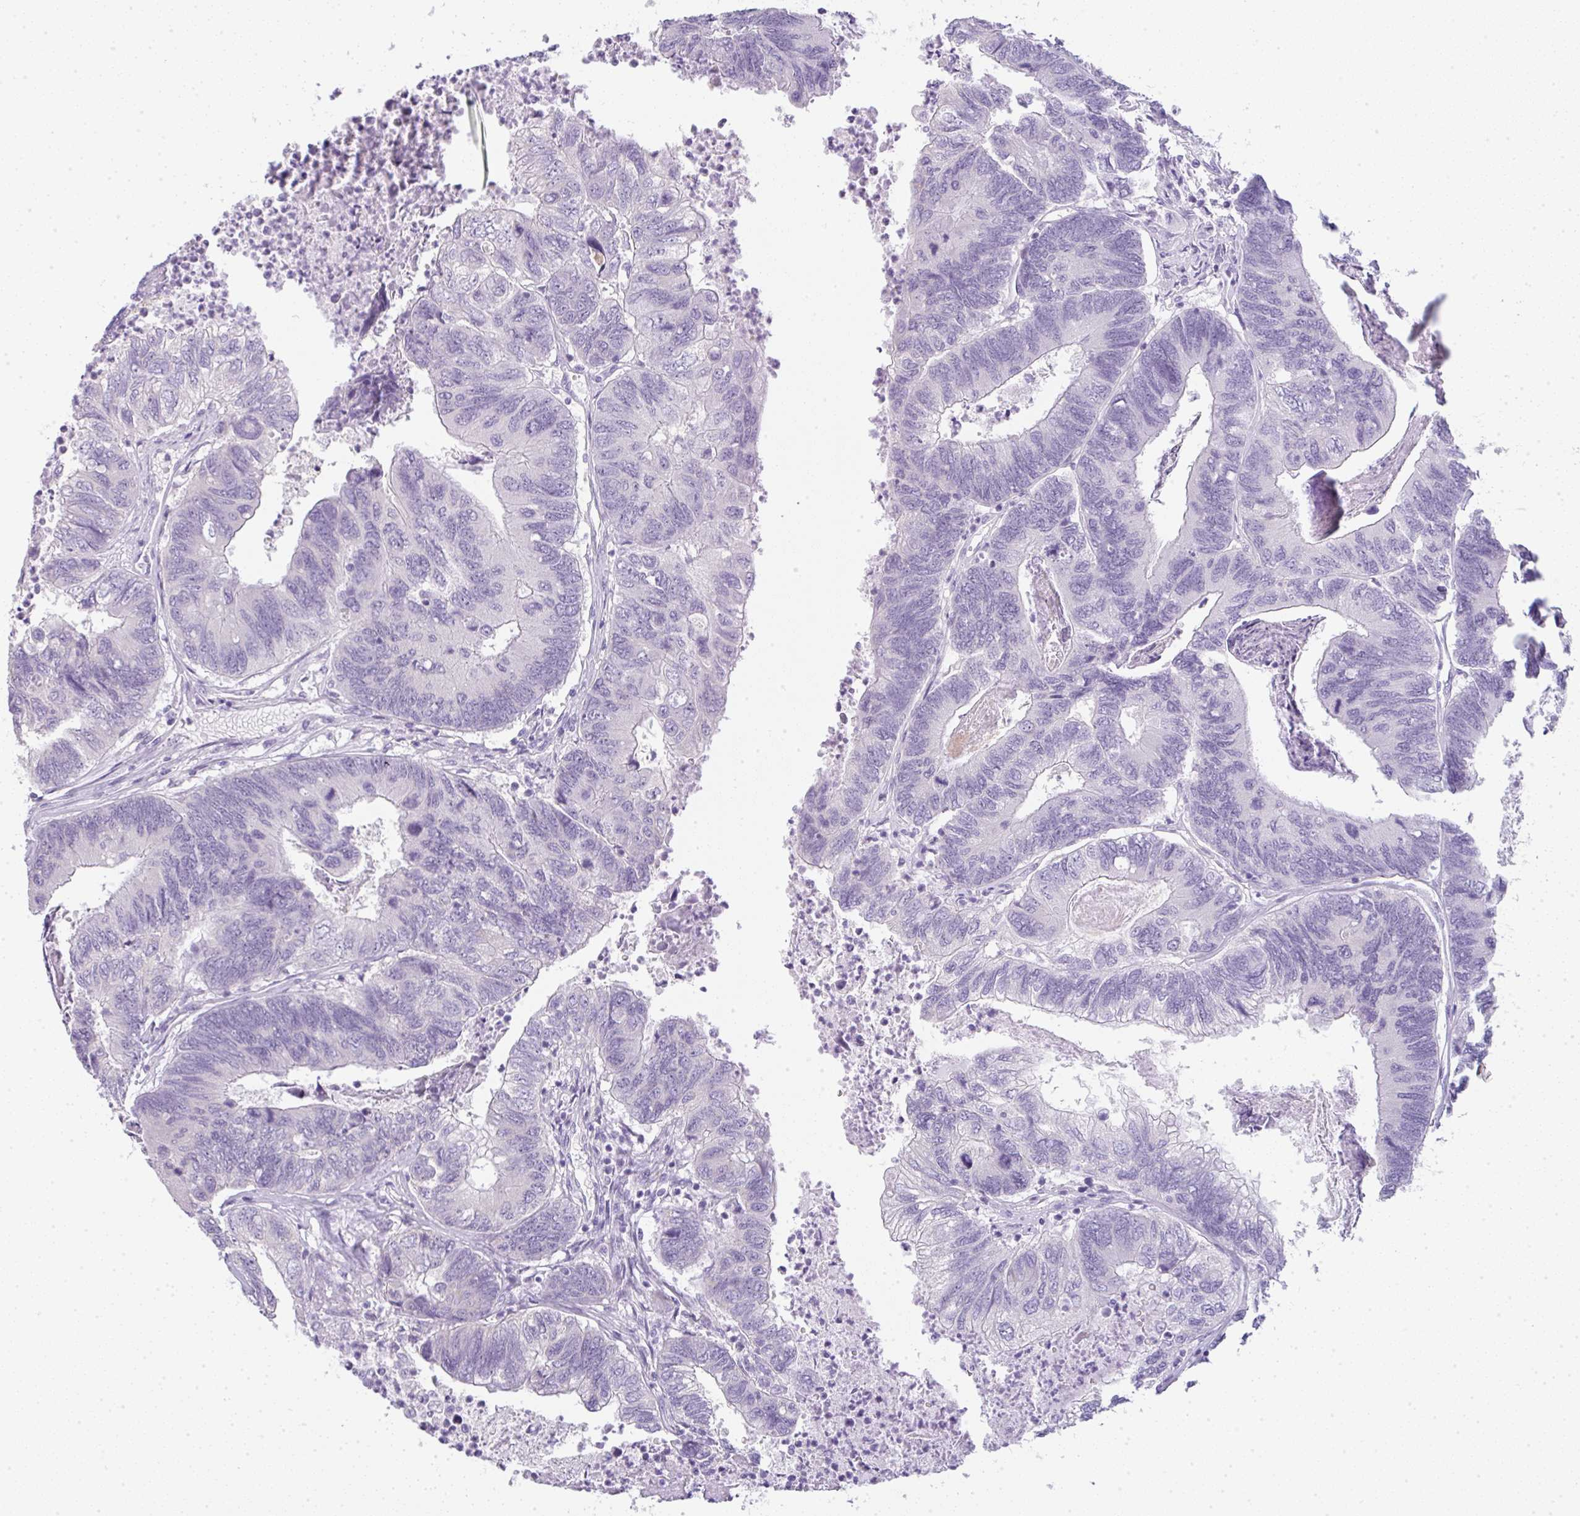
{"staining": {"intensity": "negative", "quantity": "none", "location": "none"}, "tissue": "colorectal cancer", "cell_type": "Tumor cells", "image_type": "cancer", "snomed": [{"axis": "morphology", "description": "Adenocarcinoma, NOS"}, {"axis": "topography", "description": "Colon"}], "caption": "Tumor cells show no significant expression in colorectal cancer (adenocarcinoma). (DAB immunohistochemistry visualized using brightfield microscopy, high magnification).", "gene": "LPAR4", "patient": {"sex": "female", "age": 67}}